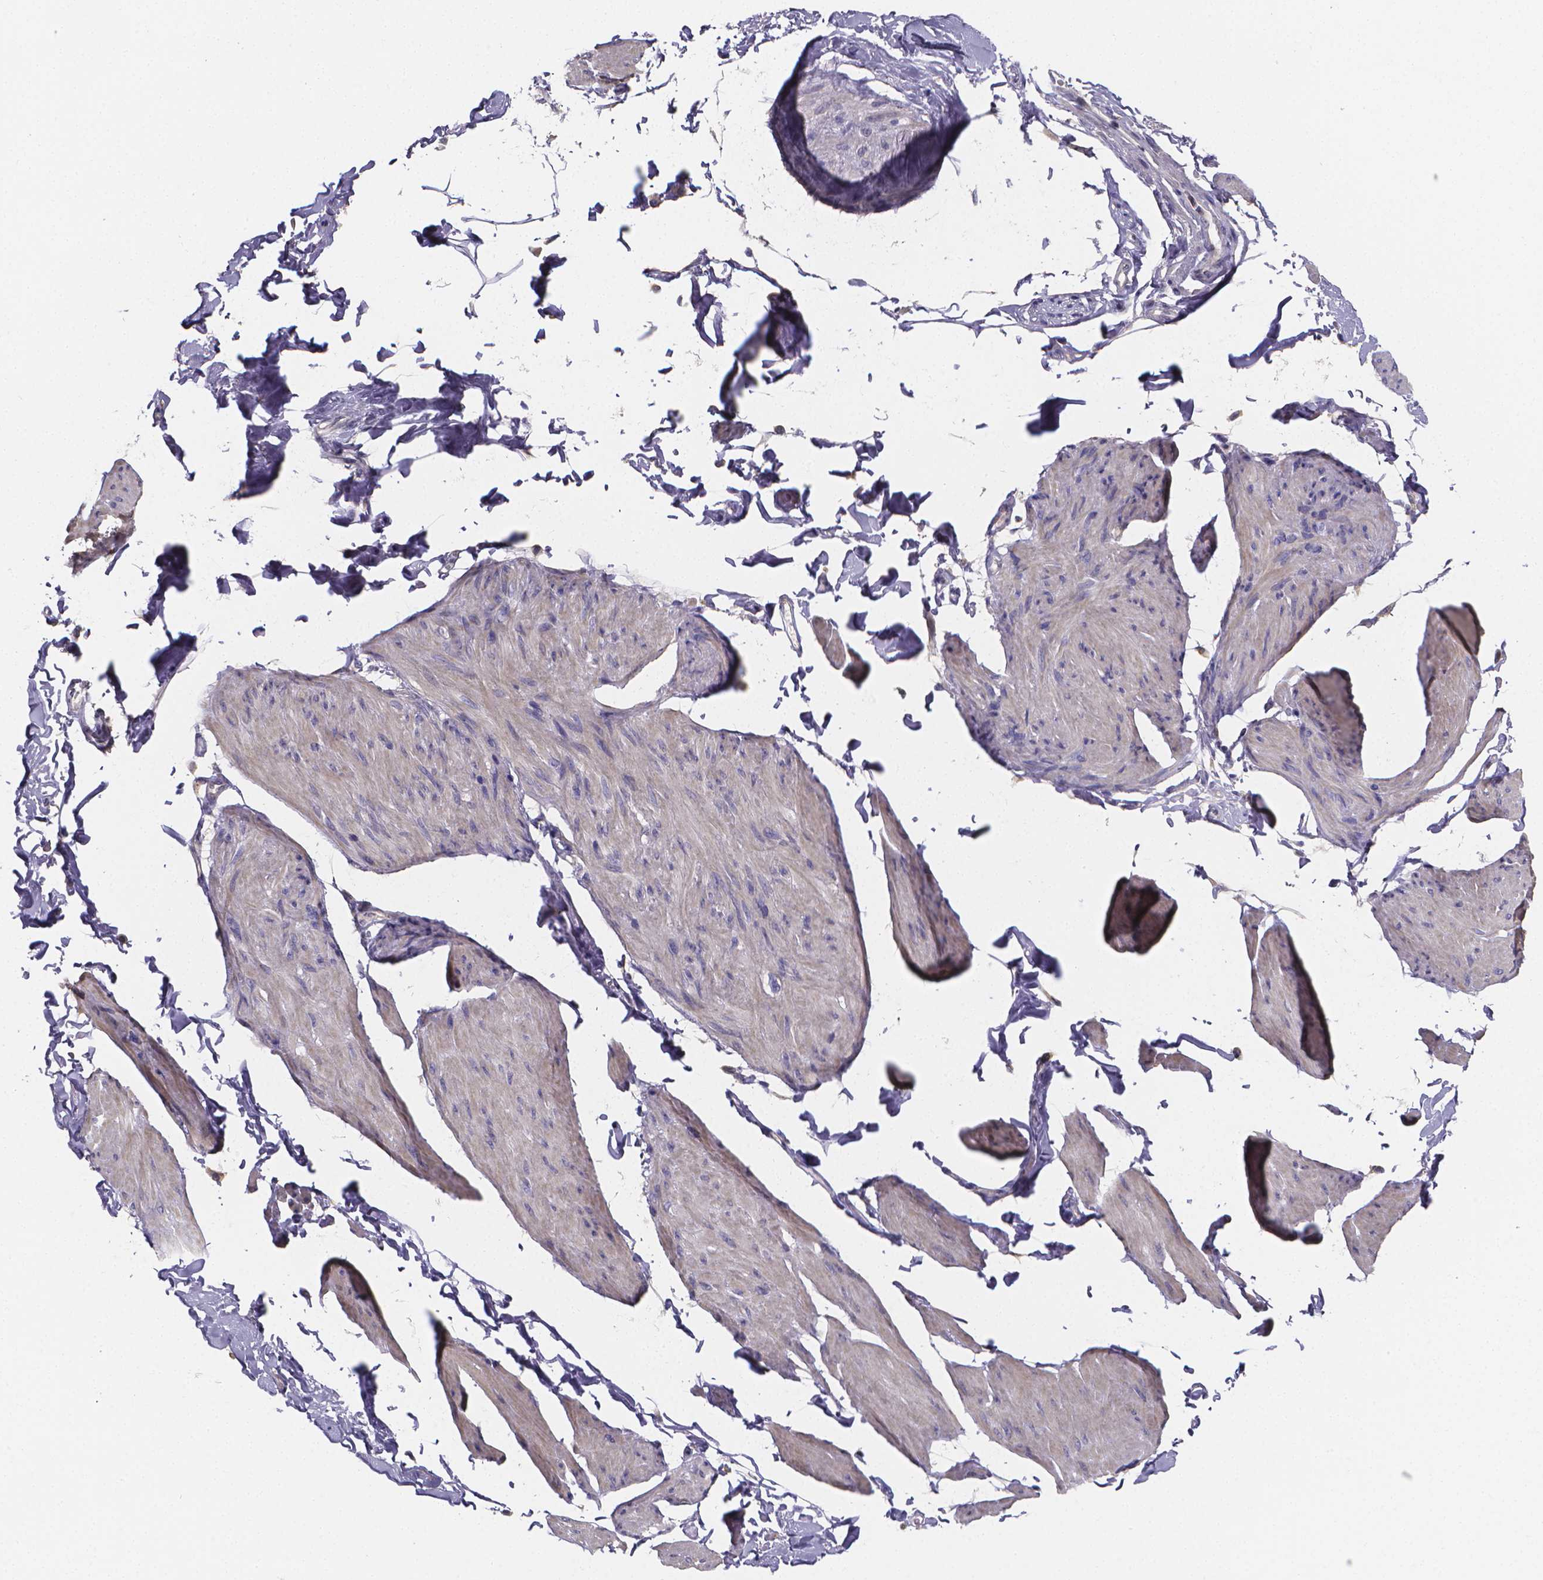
{"staining": {"intensity": "negative", "quantity": "none", "location": "none"}, "tissue": "smooth muscle", "cell_type": "Smooth muscle cells", "image_type": "normal", "snomed": [{"axis": "morphology", "description": "Normal tissue, NOS"}, {"axis": "topography", "description": "Adipose tissue"}, {"axis": "topography", "description": "Smooth muscle"}, {"axis": "topography", "description": "Peripheral nerve tissue"}], "caption": "DAB immunohistochemical staining of normal human smooth muscle shows no significant positivity in smooth muscle cells. Nuclei are stained in blue.", "gene": "PAH", "patient": {"sex": "male", "age": 83}}